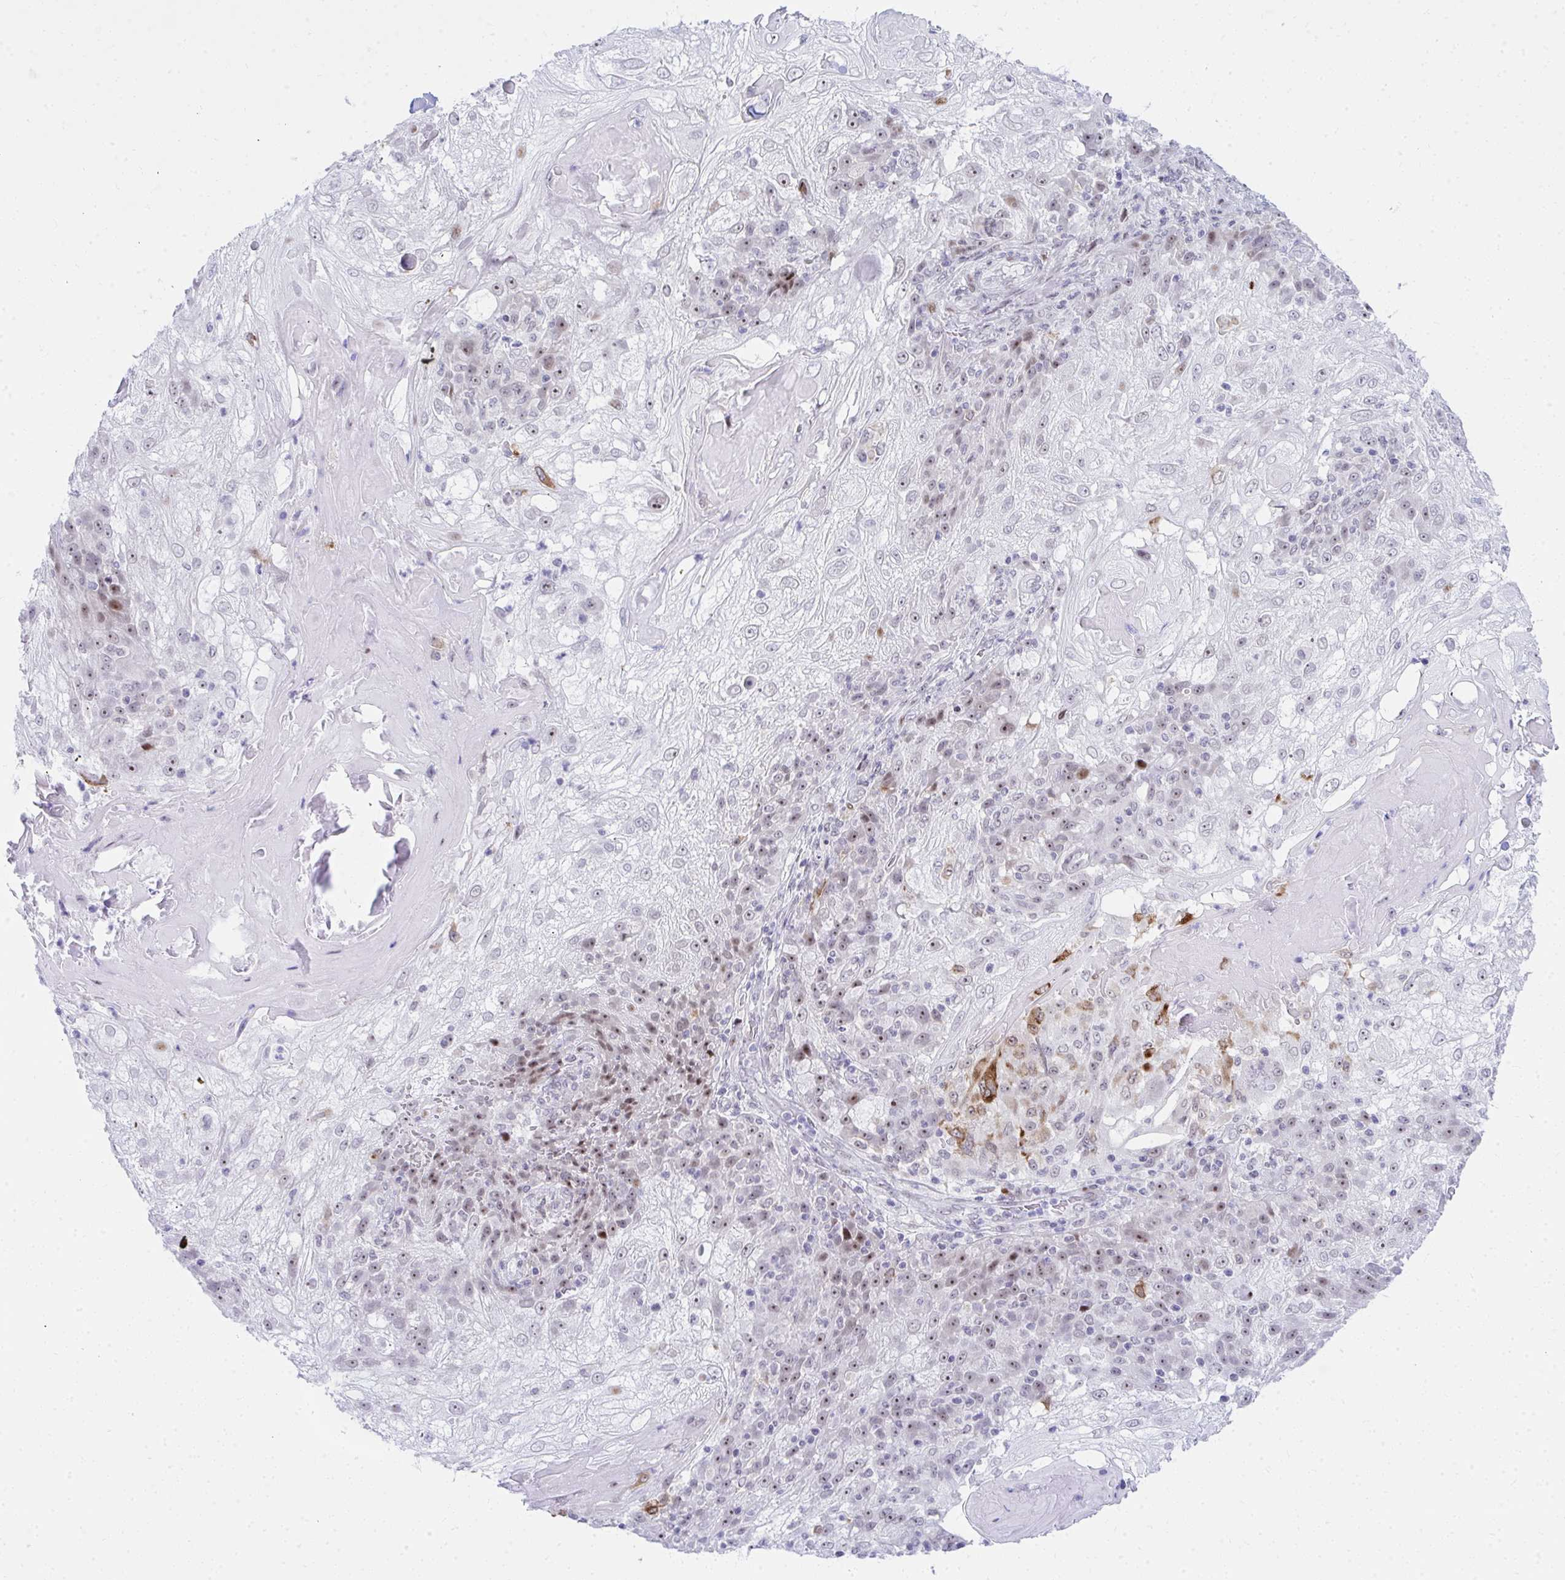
{"staining": {"intensity": "moderate", "quantity": "25%-75%", "location": "cytoplasmic/membranous,nuclear"}, "tissue": "skin cancer", "cell_type": "Tumor cells", "image_type": "cancer", "snomed": [{"axis": "morphology", "description": "Normal tissue, NOS"}, {"axis": "morphology", "description": "Squamous cell carcinoma, NOS"}, {"axis": "topography", "description": "Skin"}], "caption": "An image of human skin cancer stained for a protein displays moderate cytoplasmic/membranous and nuclear brown staining in tumor cells.", "gene": "GLDN", "patient": {"sex": "female", "age": 83}}